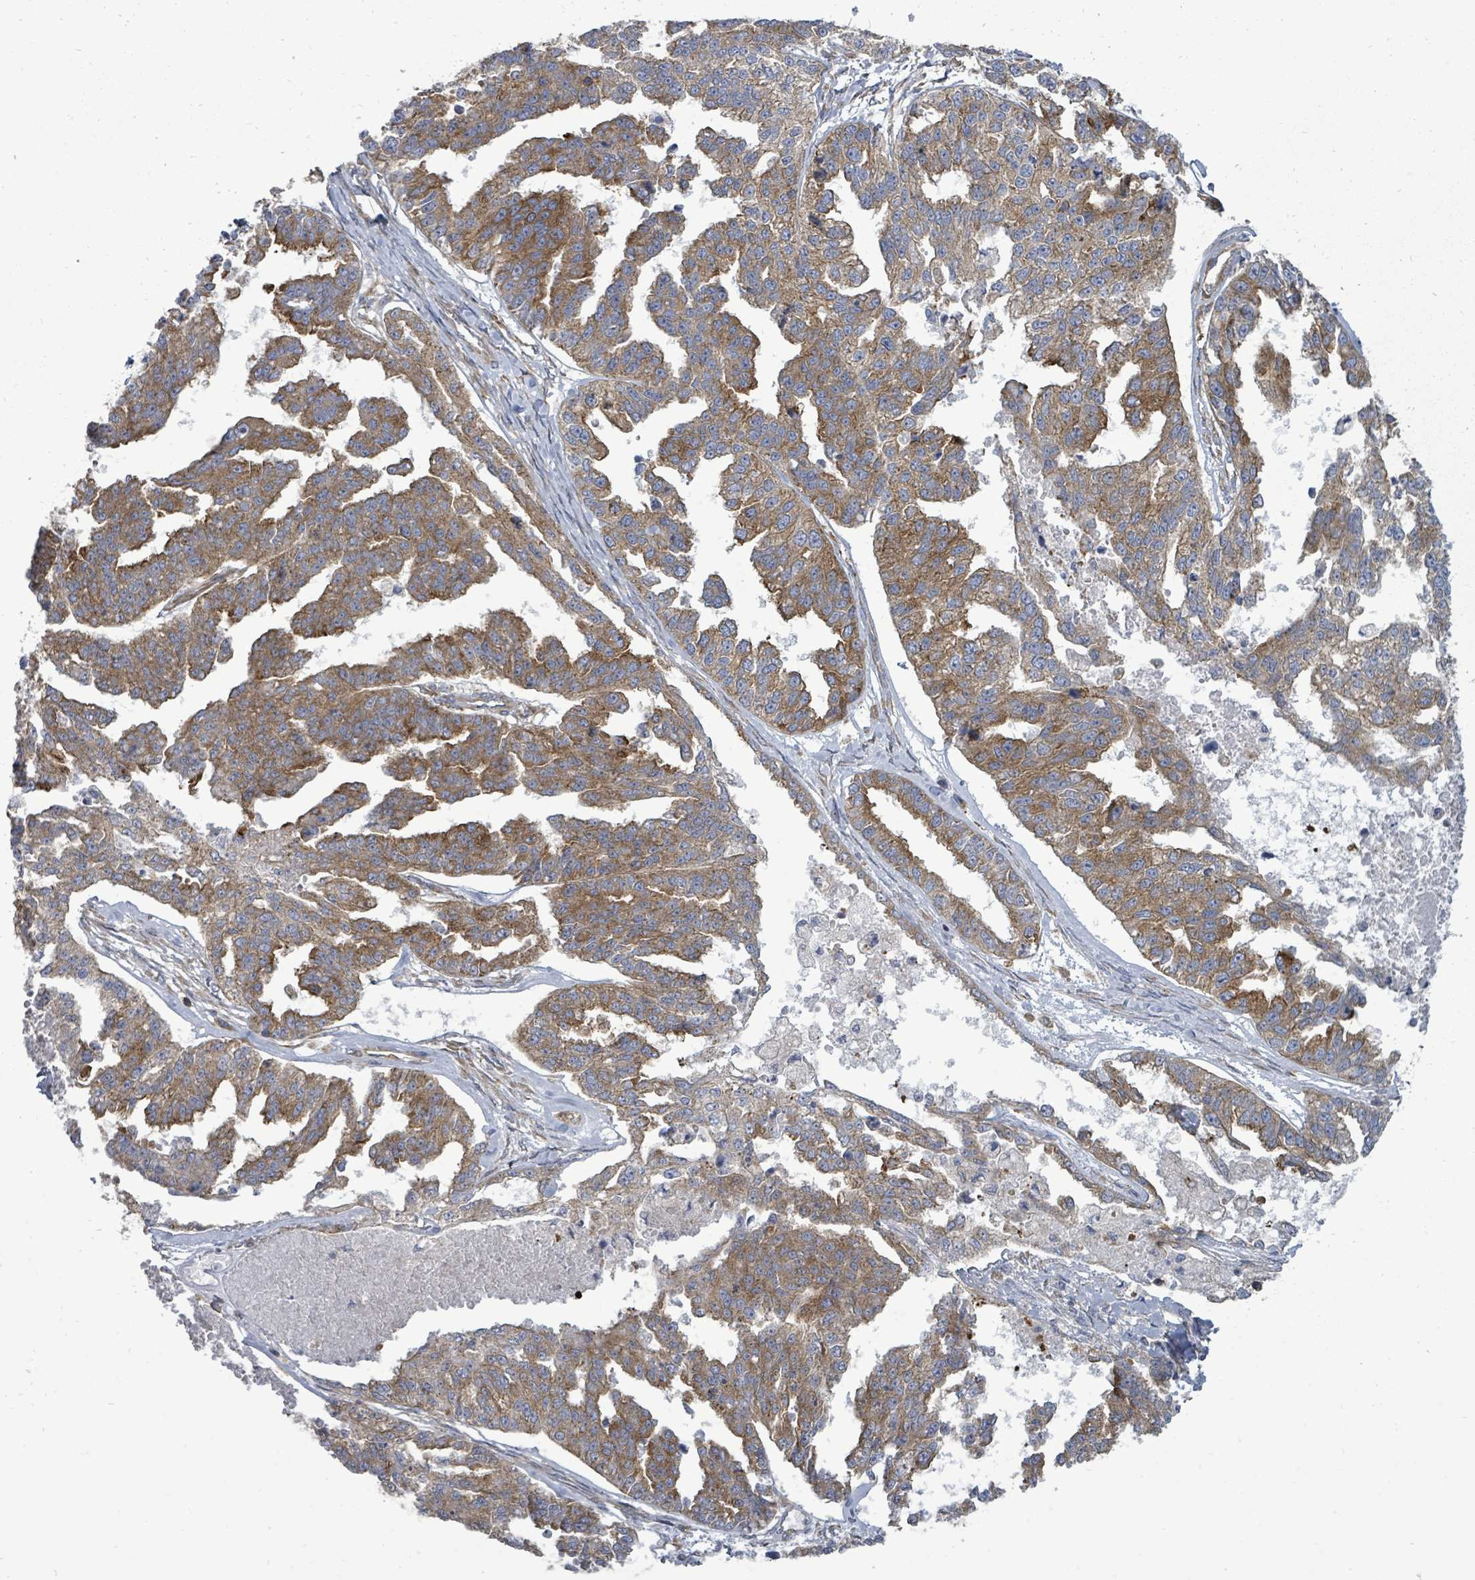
{"staining": {"intensity": "moderate", "quantity": ">75%", "location": "cytoplasmic/membranous"}, "tissue": "ovarian cancer", "cell_type": "Tumor cells", "image_type": "cancer", "snomed": [{"axis": "morphology", "description": "Cystadenocarcinoma, serous, NOS"}, {"axis": "topography", "description": "Ovary"}], "caption": "The immunohistochemical stain highlights moderate cytoplasmic/membranous staining in tumor cells of ovarian serous cystadenocarcinoma tissue. The protein is shown in brown color, while the nuclei are stained blue.", "gene": "EIF3C", "patient": {"sex": "female", "age": 58}}